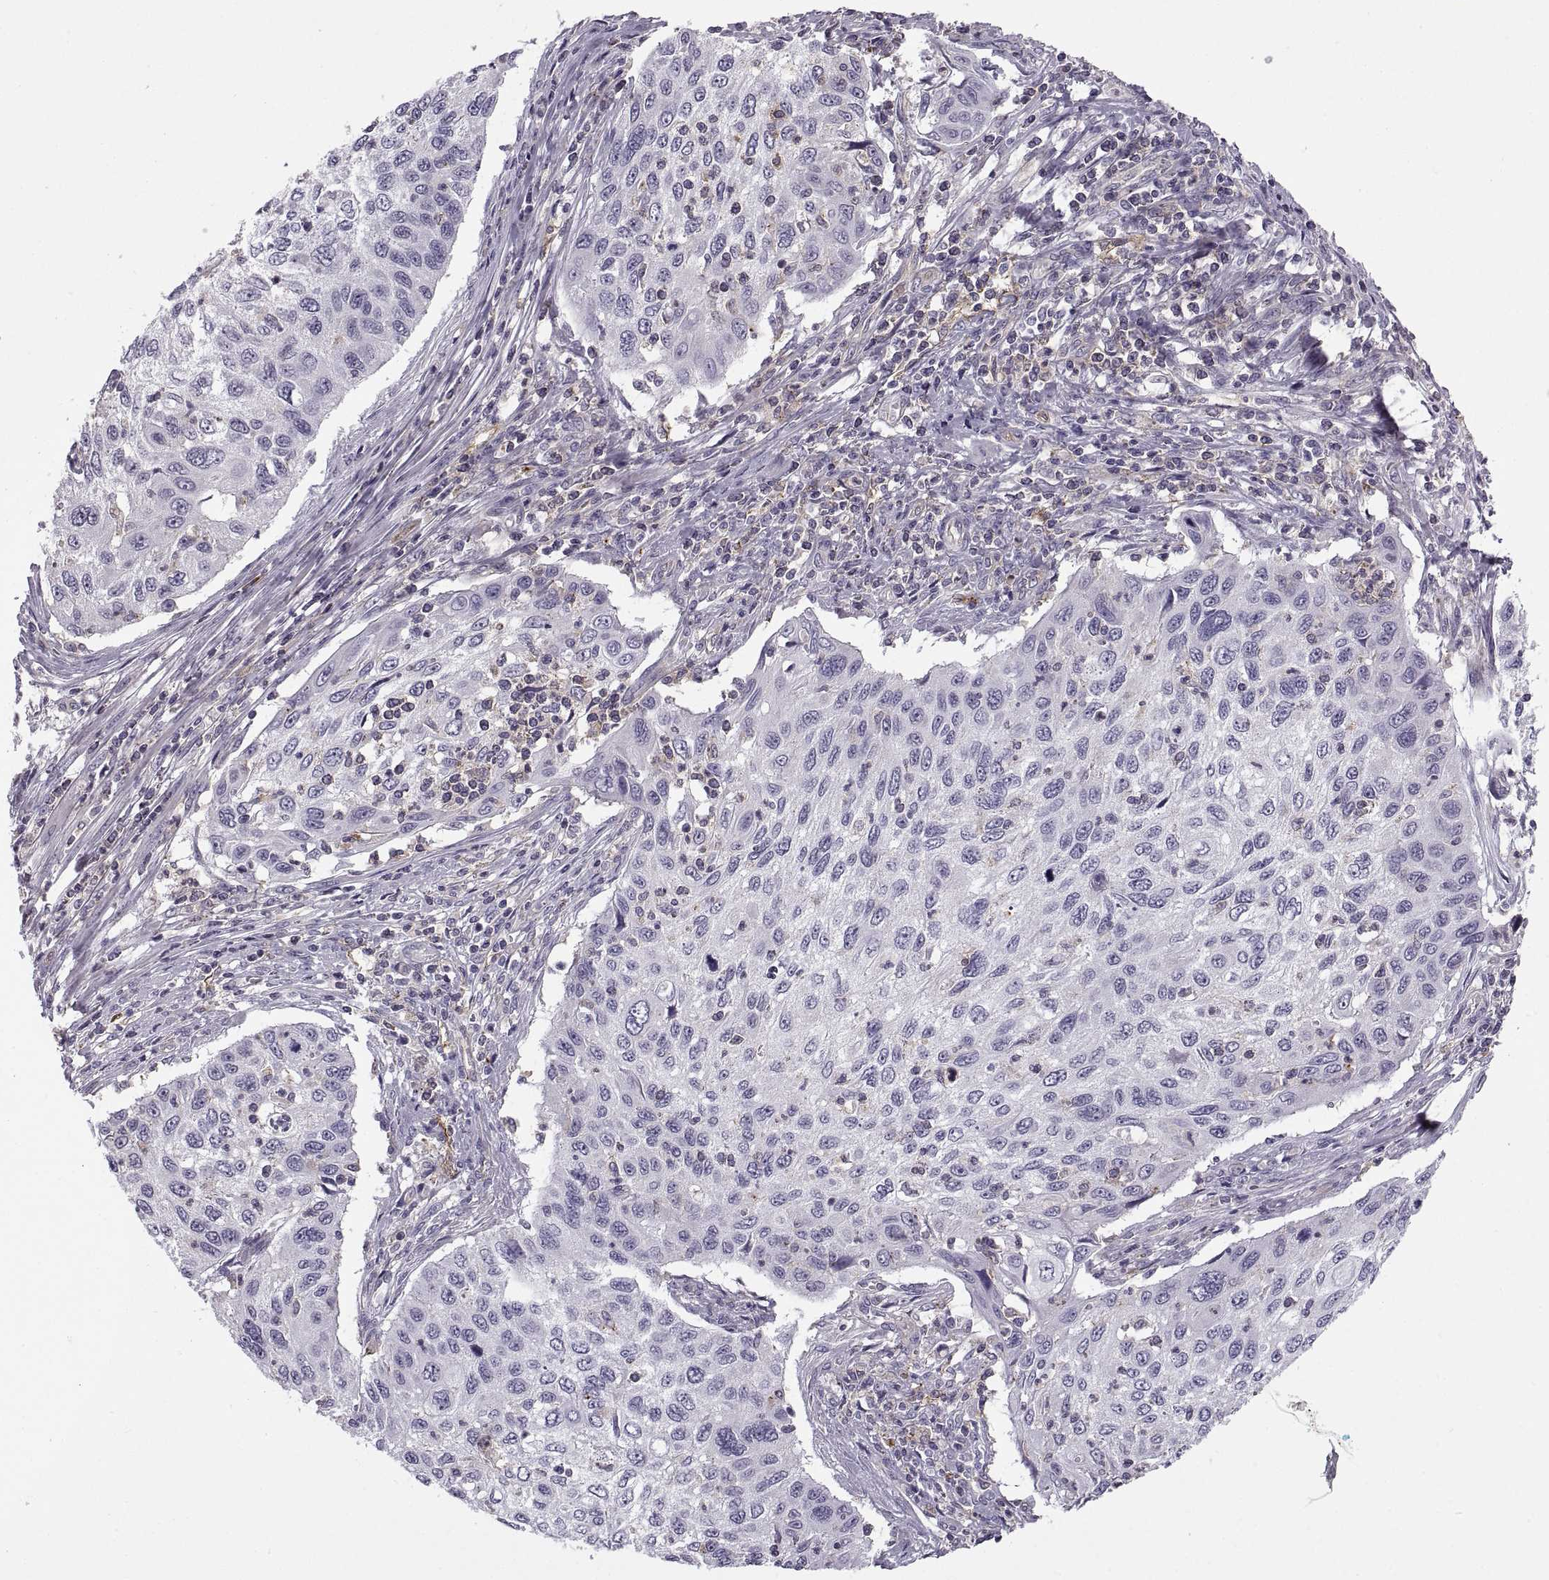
{"staining": {"intensity": "negative", "quantity": "none", "location": "none"}, "tissue": "cervical cancer", "cell_type": "Tumor cells", "image_type": "cancer", "snomed": [{"axis": "morphology", "description": "Squamous cell carcinoma, NOS"}, {"axis": "topography", "description": "Cervix"}], "caption": "Tumor cells are negative for brown protein staining in cervical cancer.", "gene": "RALB", "patient": {"sex": "female", "age": 70}}